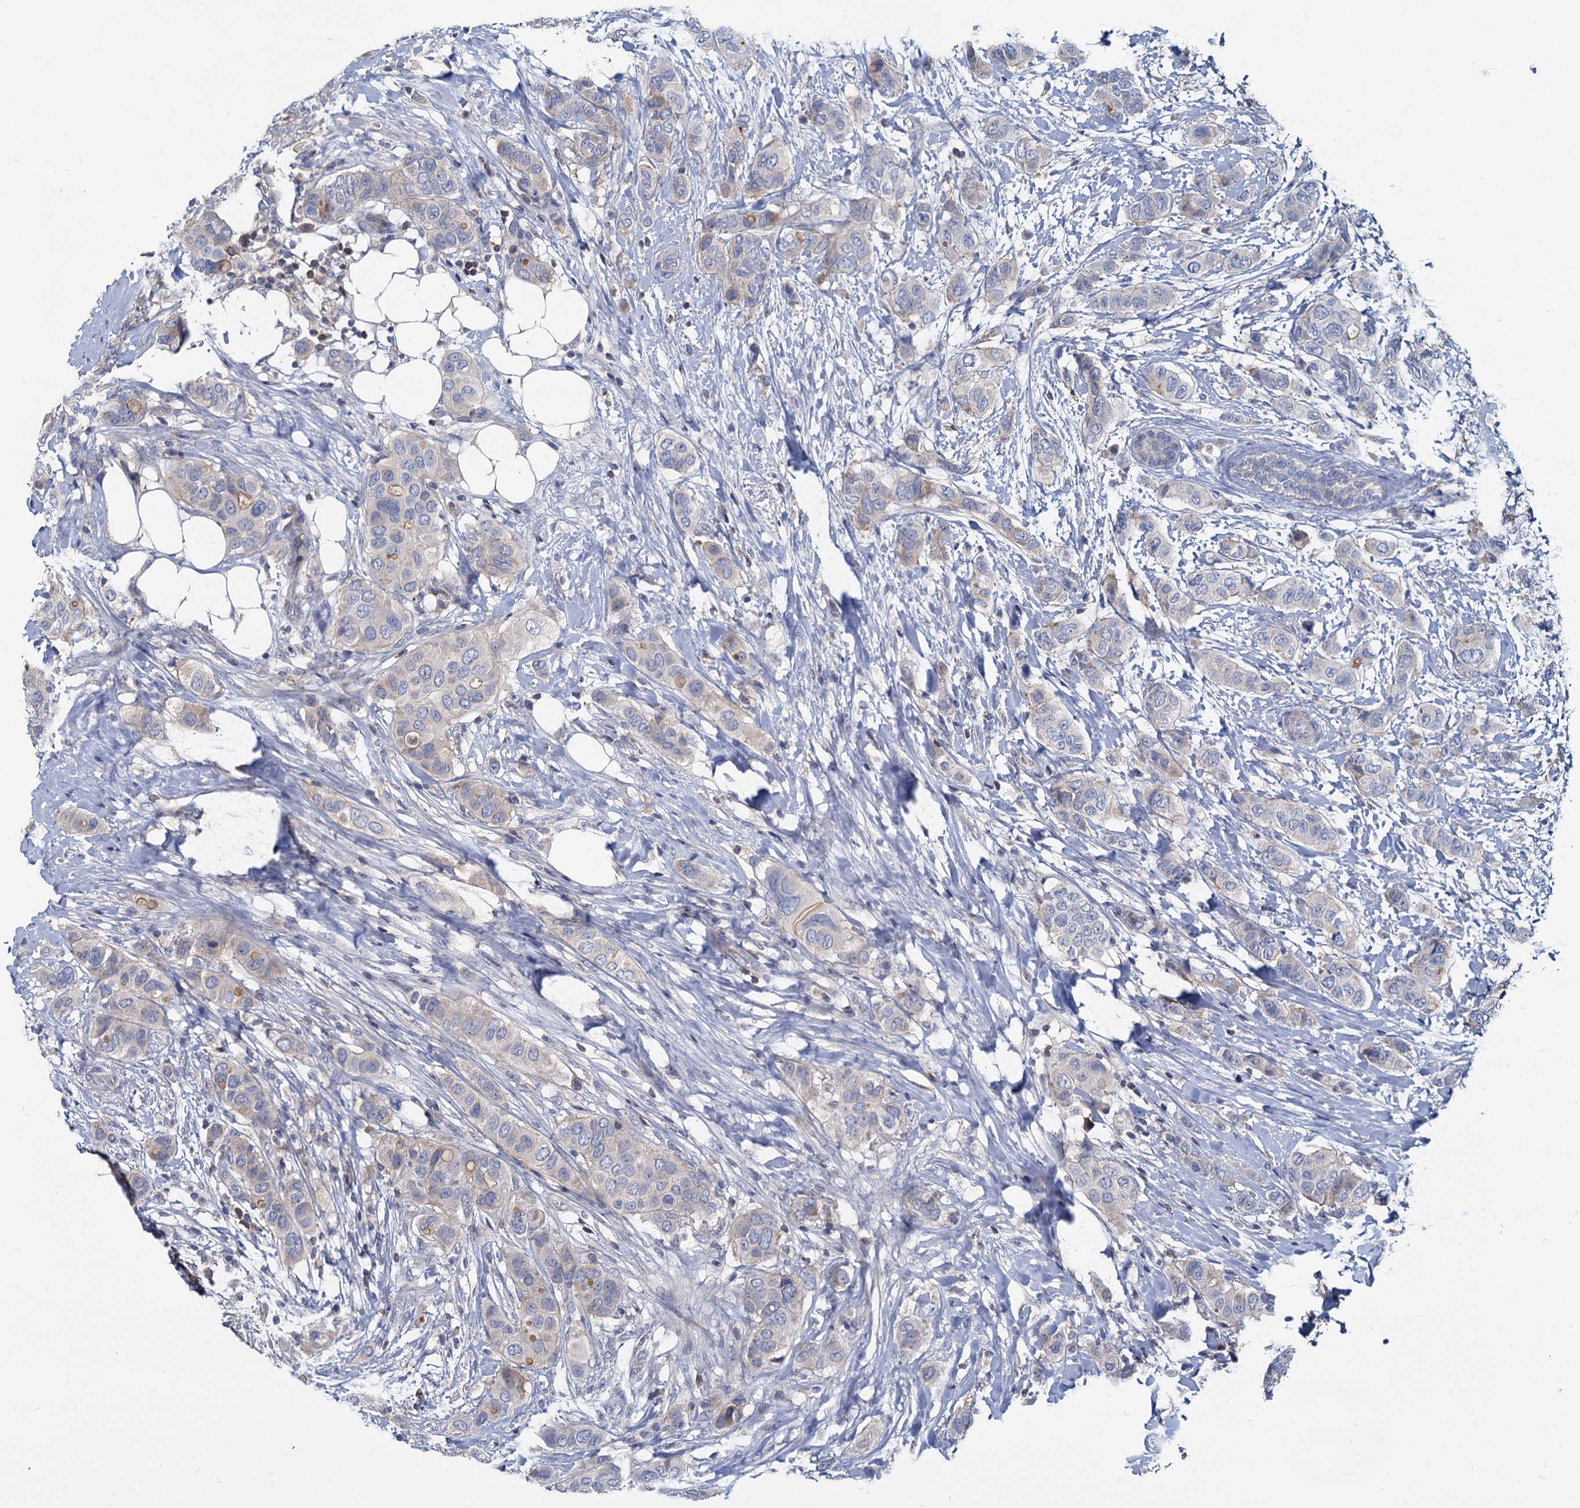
{"staining": {"intensity": "weak", "quantity": "<25%", "location": "cytoplasmic/membranous"}, "tissue": "breast cancer", "cell_type": "Tumor cells", "image_type": "cancer", "snomed": [{"axis": "morphology", "description": "Lobular carcinoma"}, {"axis": "topography", "description": "Breast"}], "caption": "Micrograph shows no significant protein staining in tumor cells of lobular carcinoma (breast). The staining is performed using DAB (3,3'-diaminobenzidine) brown chromogen with nuclei counter-stained in using hematoxylin.", "gene": "ACSM3", "patient": {"sex": "female", "age": 51}}